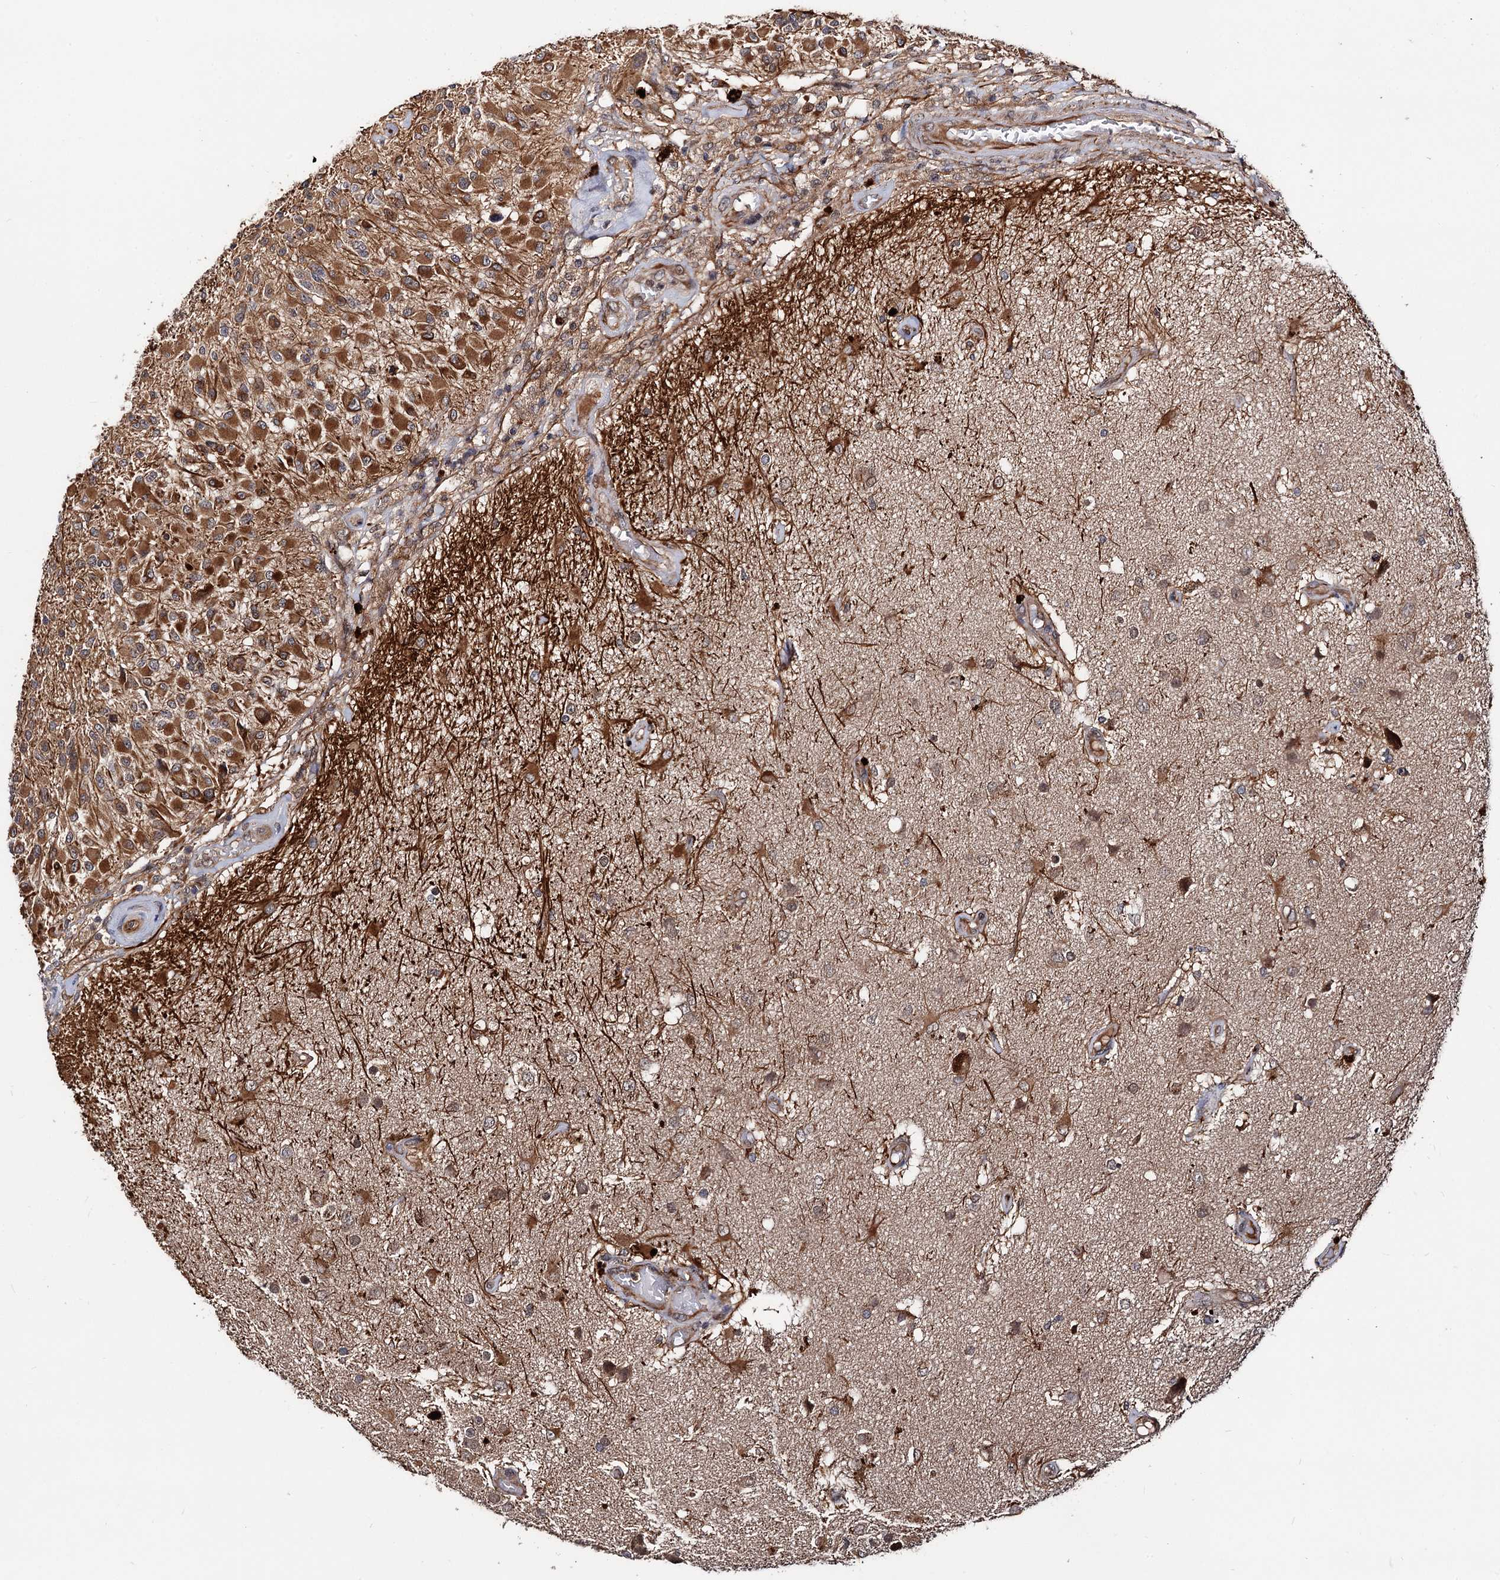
{"staining": {"intensity": "moderate", "quantity": ">75%", "location": "cytoplasmic/membranous"}, "tissue": "glioma", "cell_type": "Tumor cells", "image_type": "cancer", "snomed": [{"axis": "morphology", "description": "Glioma, malignant, High grade"}, {"axis": "morphology", "description": "Glioblastoma, NOS"}, {"axis": "topography", "description": "Brain"}], "caption": "Immunohistochemical staining of high-grade glioma (malignant) shows medium levels of moderate cytoplasmic/membranous protein staining in approximately >75% of tumor cells.", "gene": "TEX9", "patient": {"sex": "male", "age": 60}}